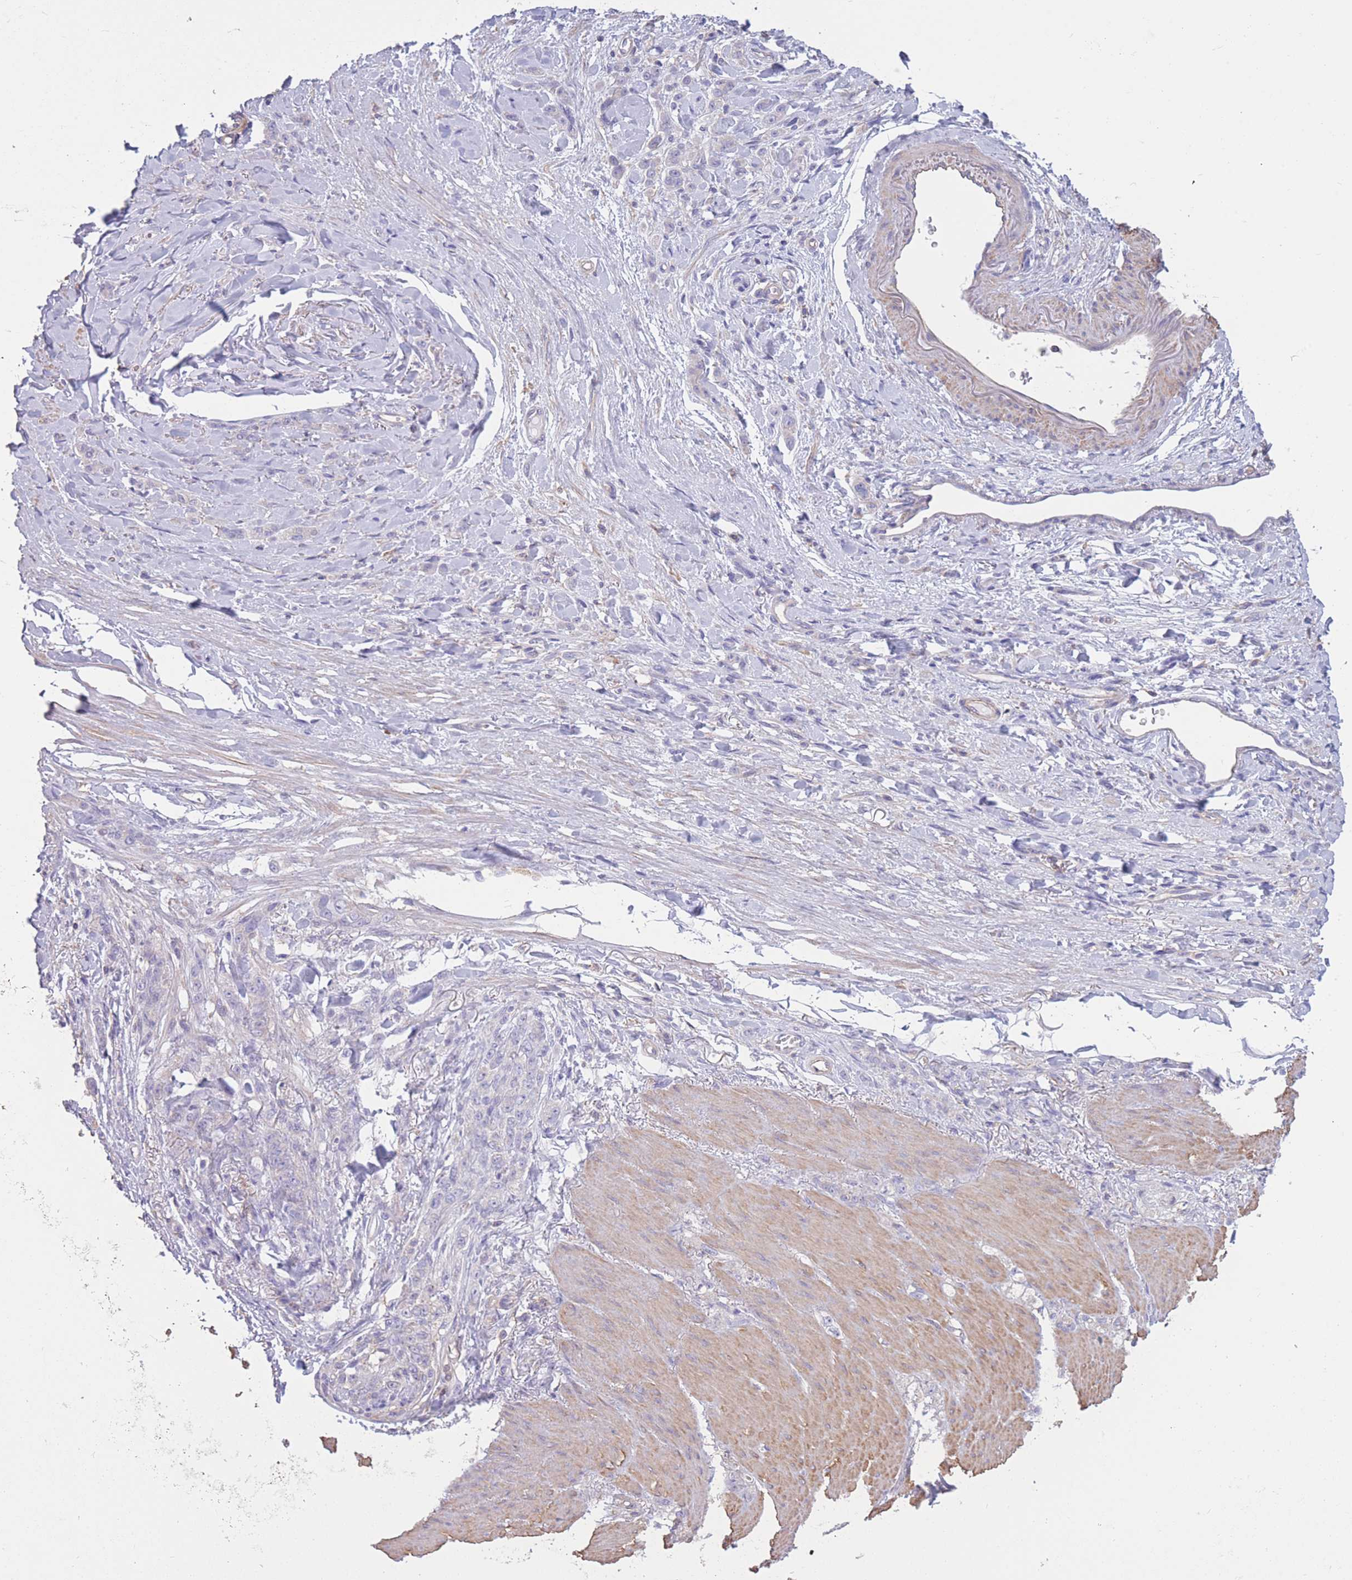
{"staining": {"intensity": "negative", "quantity": "none", "location": "none"}, "tissue": "stomach cancer", "cell_type": "Tumor cells", "image_type": "cancer", "snomed": [{"axis": "morphology", "description": "Normal tissue, NOS"}, {"axis": "morphology", "description": "Adenocarcinoma, NOS"}, {"axis": "topography", "description": "Stomach"}], "caption": "Photomicrograph shows no protein positivity in tumor cells of stomach cancer (adenocarcinoma) tissue.", "gene": "PDHA1", "patient": {"sex": "male", "age": 82}}